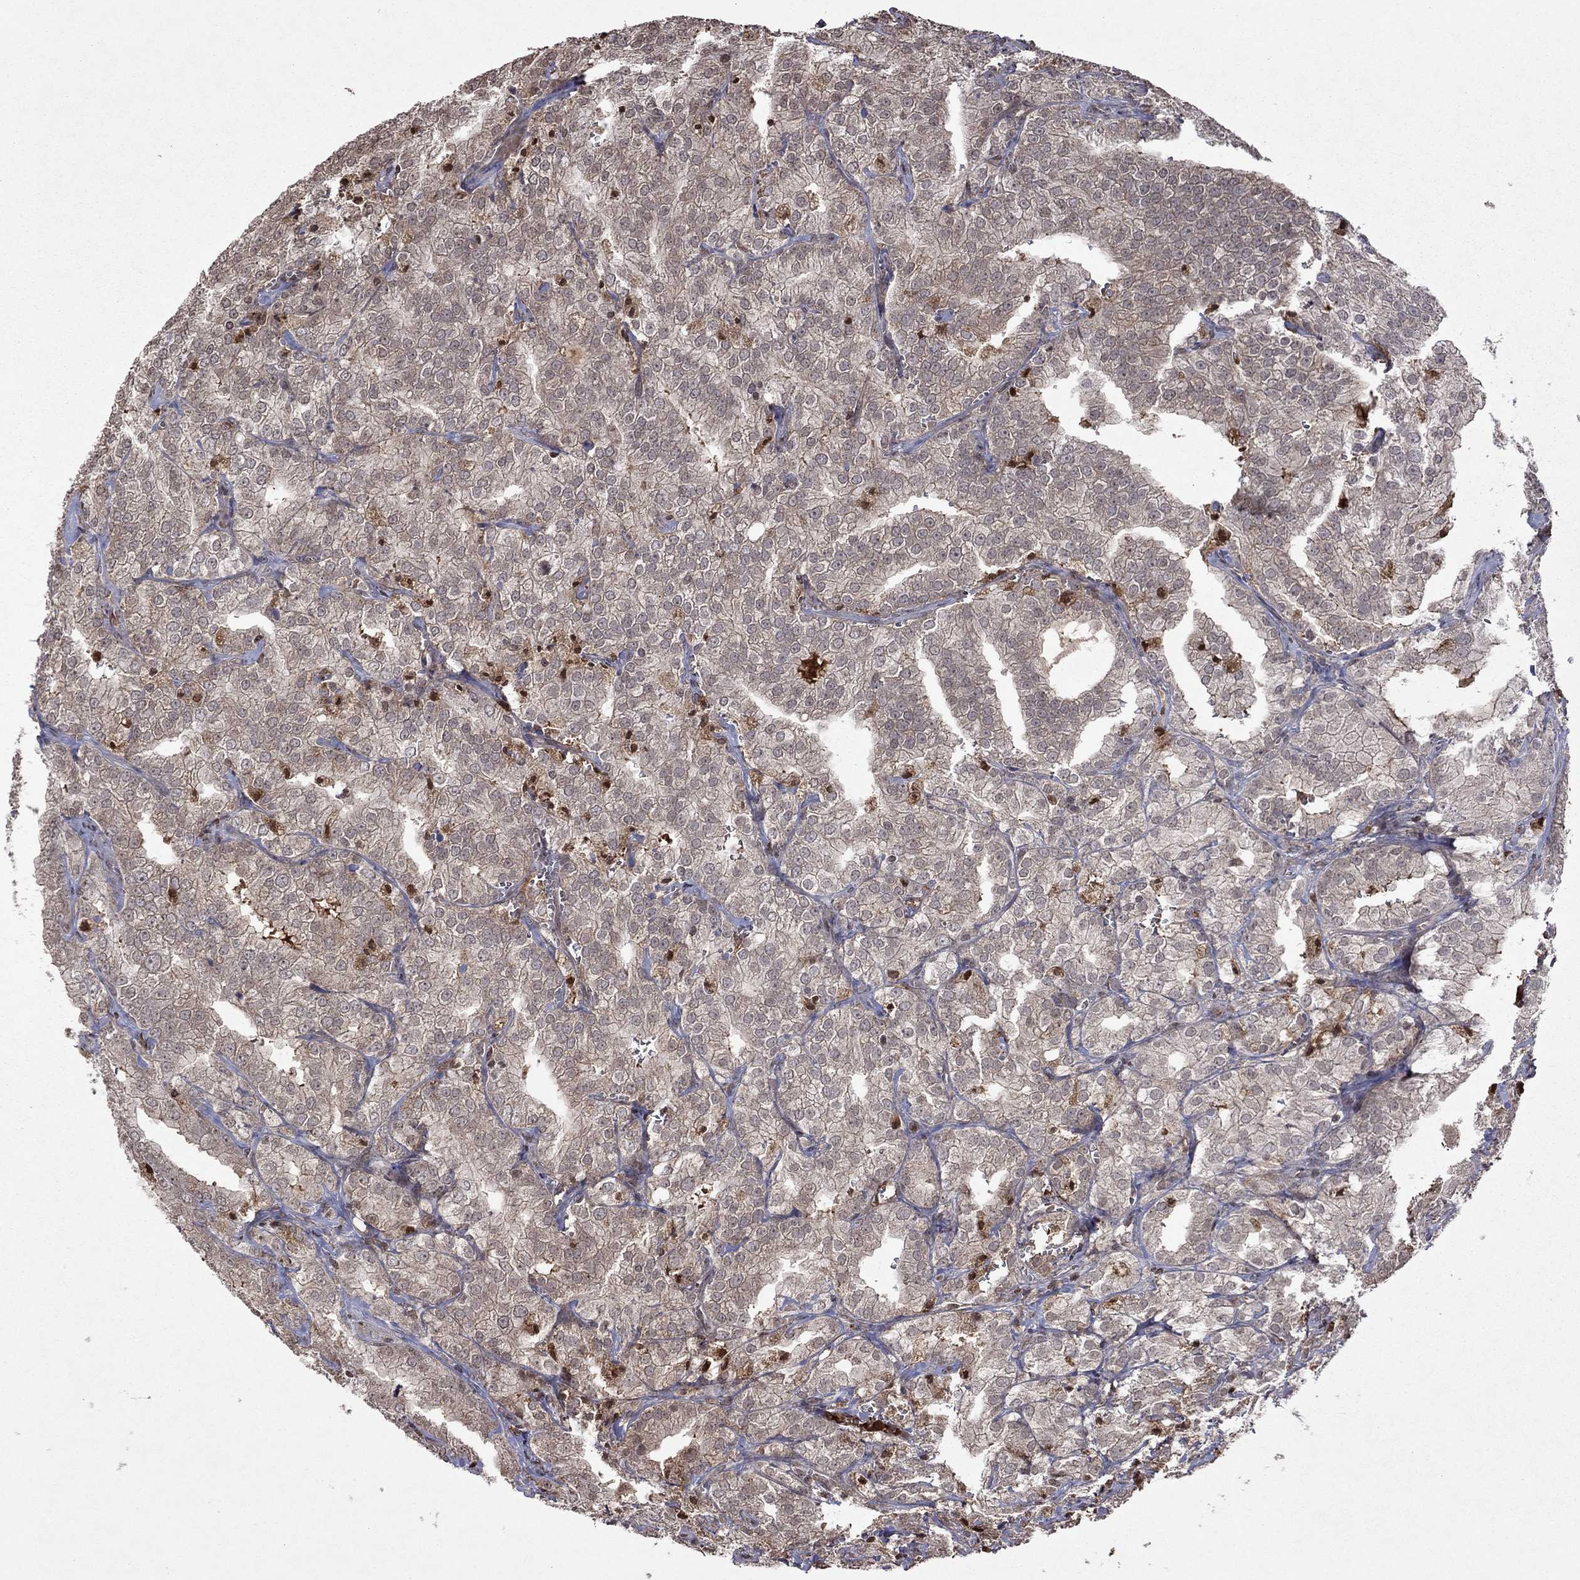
{"staining": {"intensity": "negative", "quantity": "none", "location": "none"}, "tissue": "prostate cancer", "cell_type": "Tumor cells", "image_type": "cancer", "snomed": [{"axis": "morphology", "description": "Adenocarcinoma, NOS"}, {"axis": "topography", "description": "Prostate"}], "caption": "The micrograph displays no significant staining in tumor cells of prostate adenocarcinoma. (DAB (3,3'-diaminobenzidine) IHC with hematoxylin counter stain).", "gene": "NLGN1", "patient": {"sex": "male", "age": 70}}